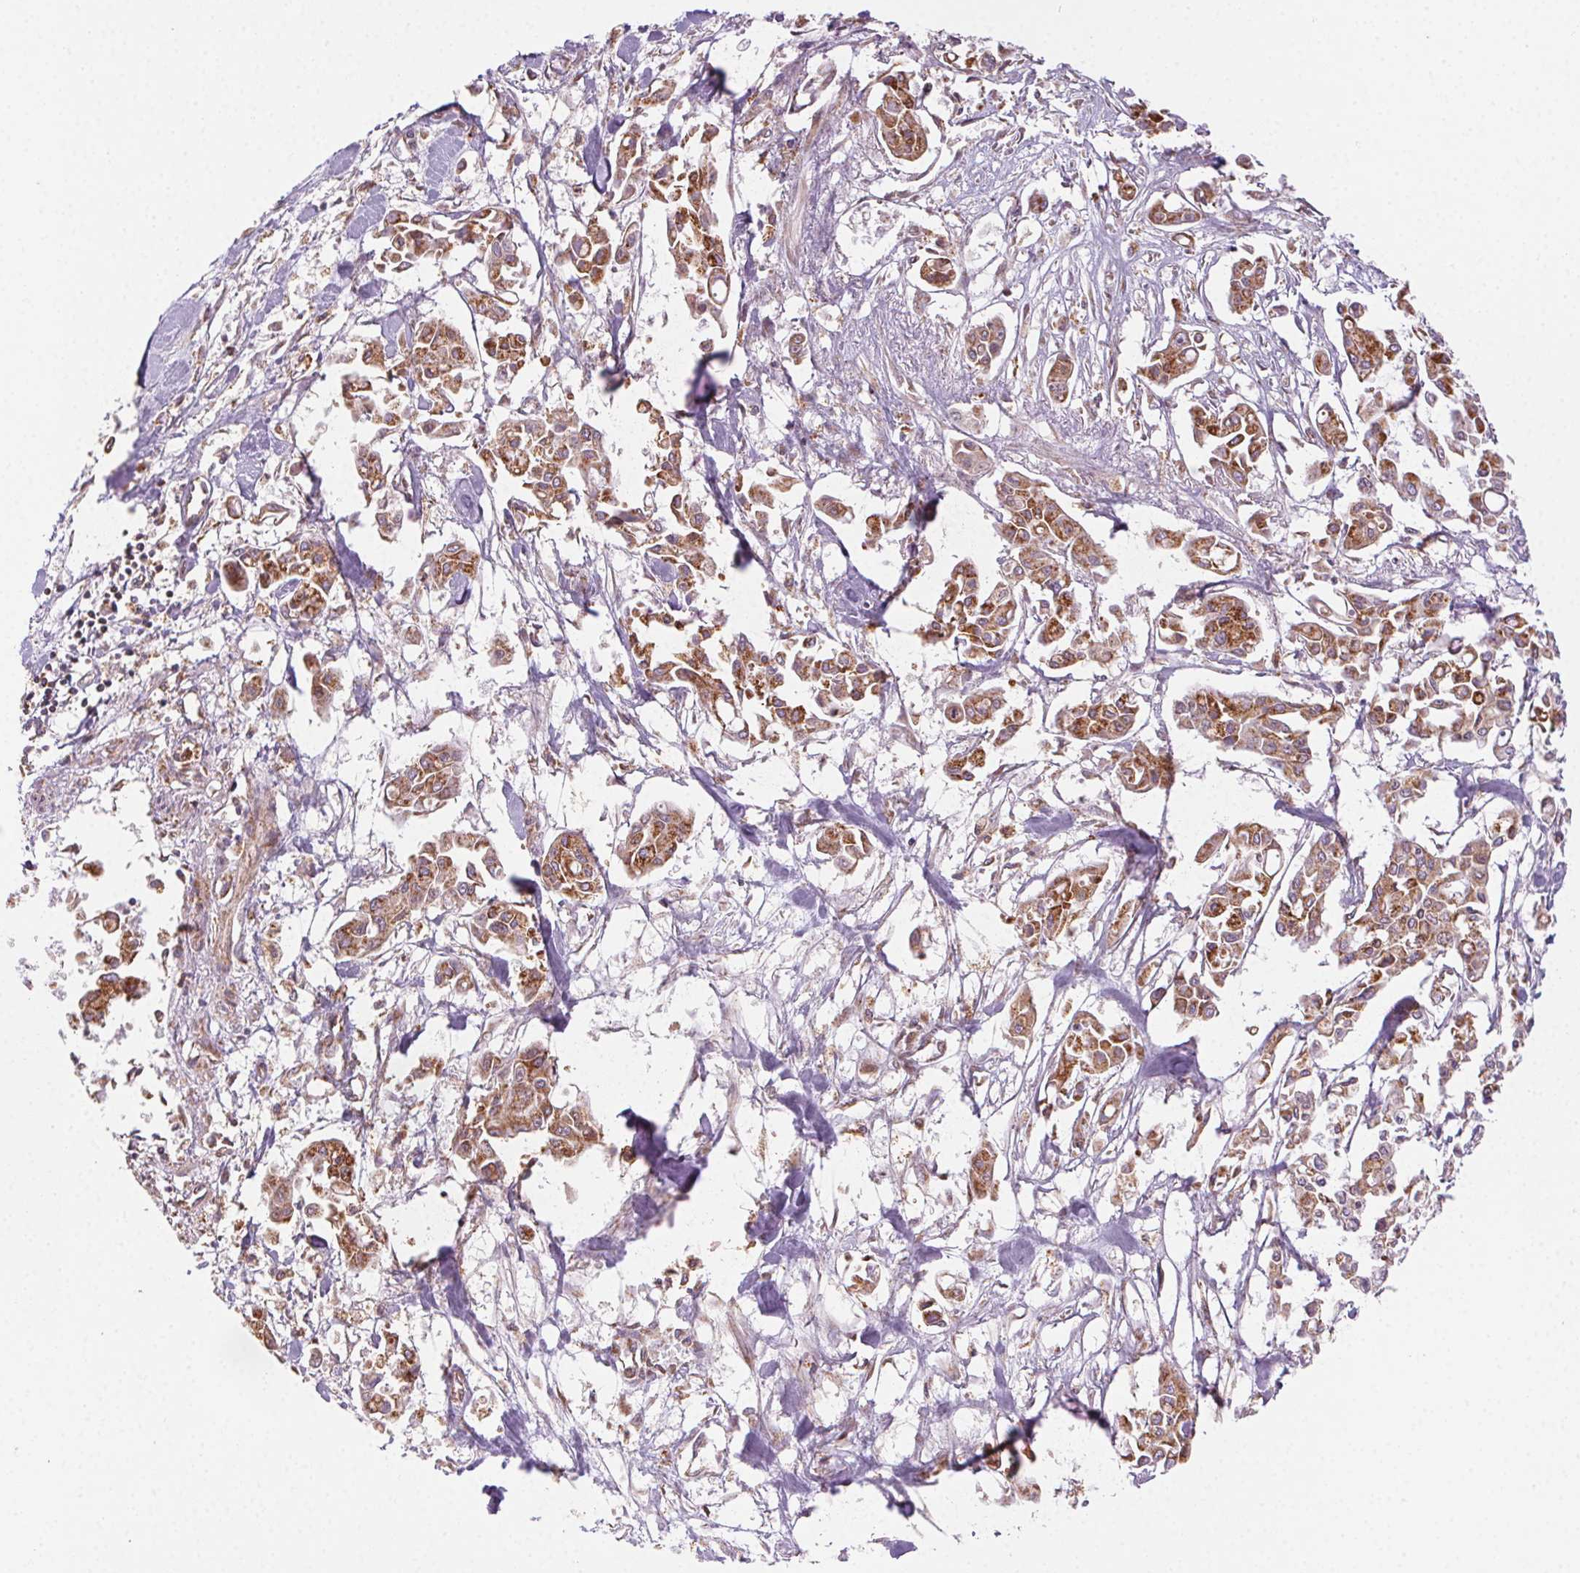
{"staining": {"intensity": "moderate", "quantity": ">75%", "location": "cytoplasmic/membranous"}, "tissue": "pancreatic cancer", "cell_type": "Tumor cells", "image_type": "cancer", "snomed": [{"axis": "morphology", "description": "Adenocarcinoma, NOS"}, {"axis": "topography", "description": "Pancreas"}], "caption": "Pancreatic adenocarcinoma stained for a protein (brown) shows moderate cytoplasmic/membranous positive positivity in about >75% of tumor cells.", "gene": "CLPB", "patient": {"sex": "male", "age": 61}}